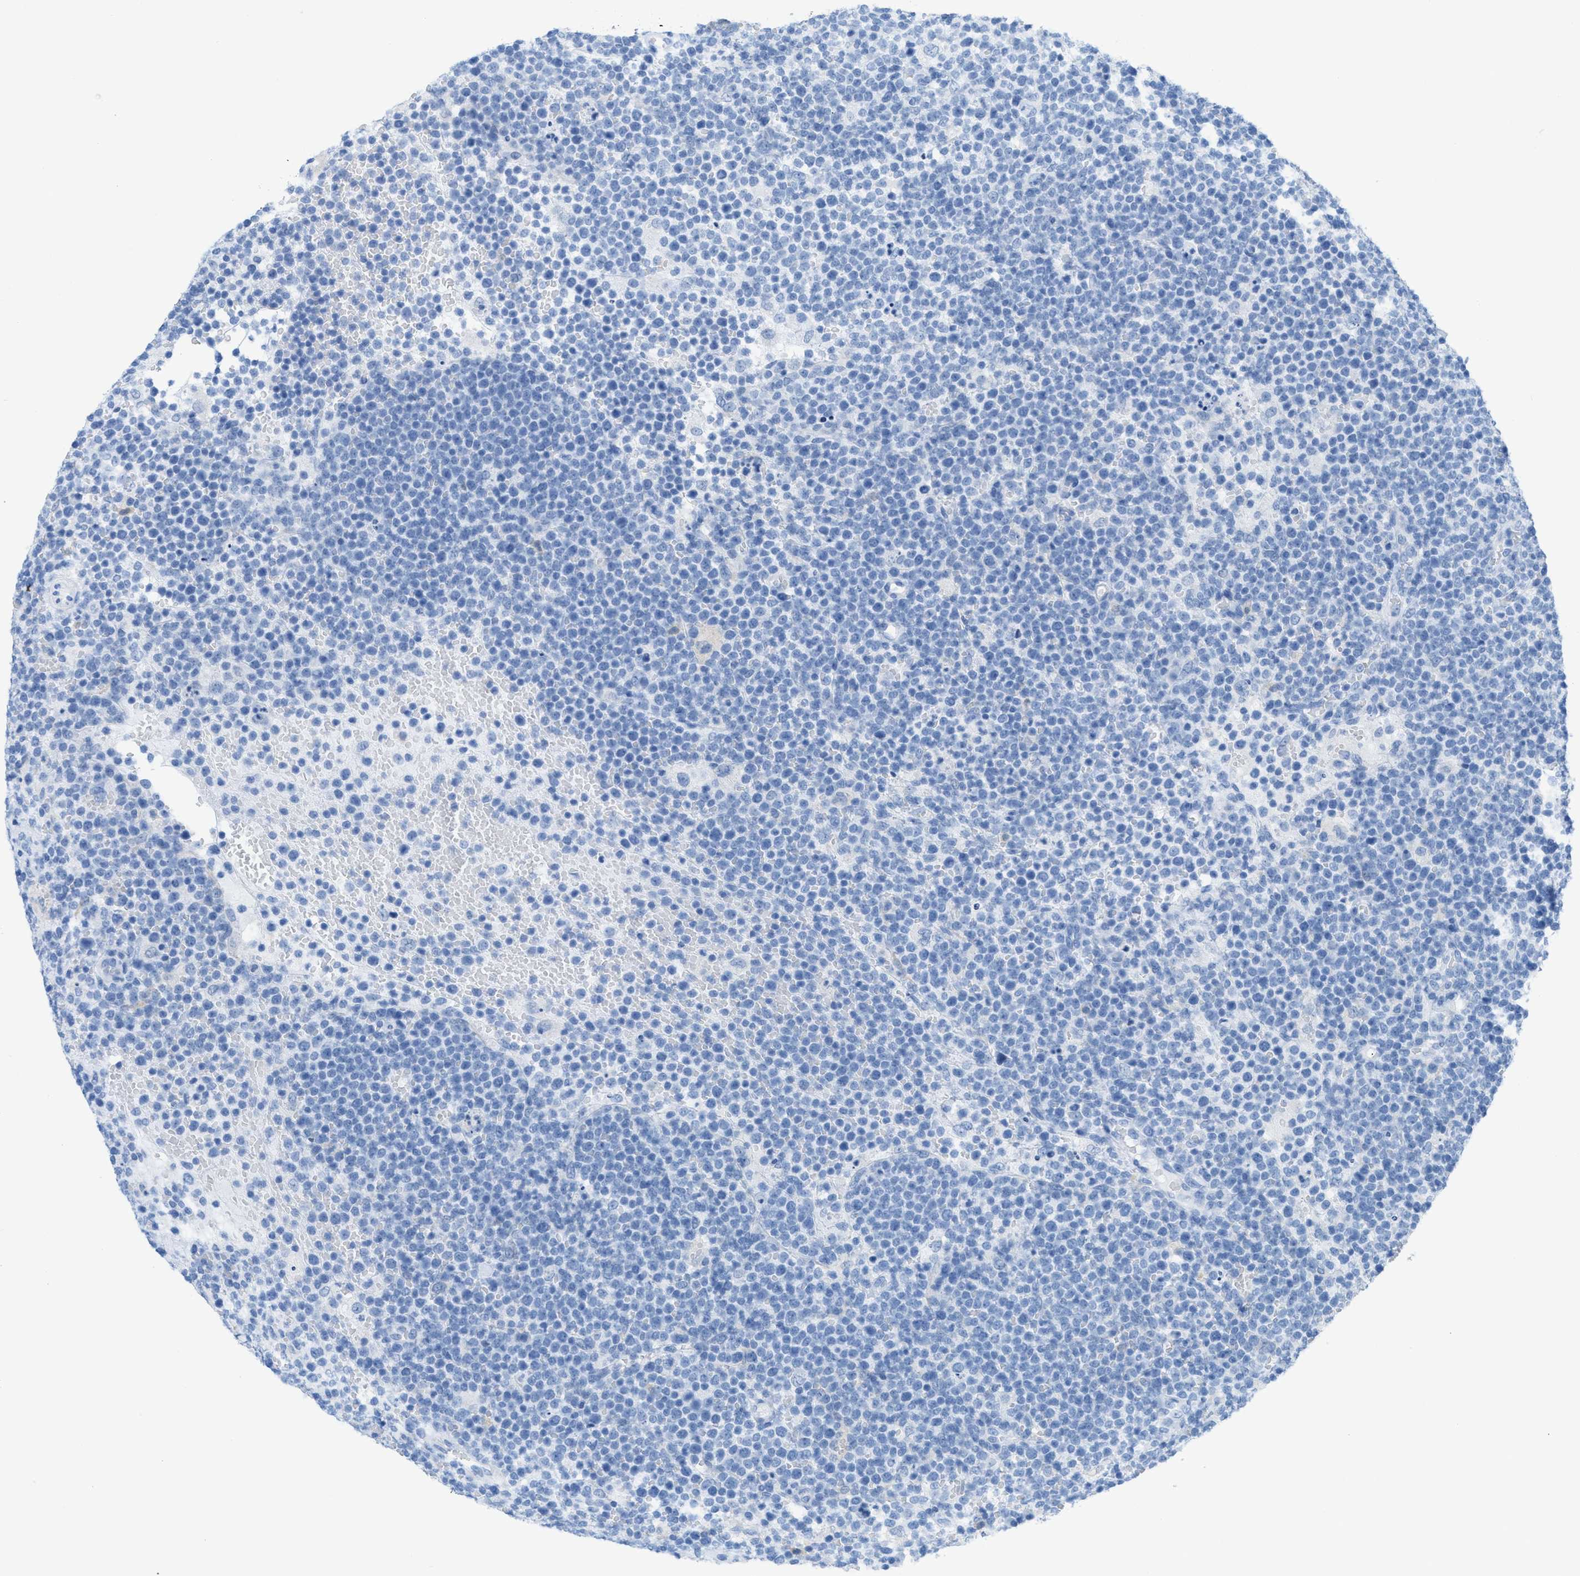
{"staining": {"intensity": "negative", "quantity": "none", "location": "none"}, "tissue": "lymphoma", "cell_type": "Tumor cells", "image_type": "cancer", "snomed": [{"axis": "morphology", "description": "Malignant lymphoma, non-Hodgkin's type, High grade"}, {"axis": "topography", "description": "Lymph node"}], "caption": "High power microscopy histopathology image of an immunohistochemistry (IHC) image of lymphoma, revealing no significant positivity in tumor cells.", "gene": "ASGR1", "patient": {"sex": "male", "age": 61}}